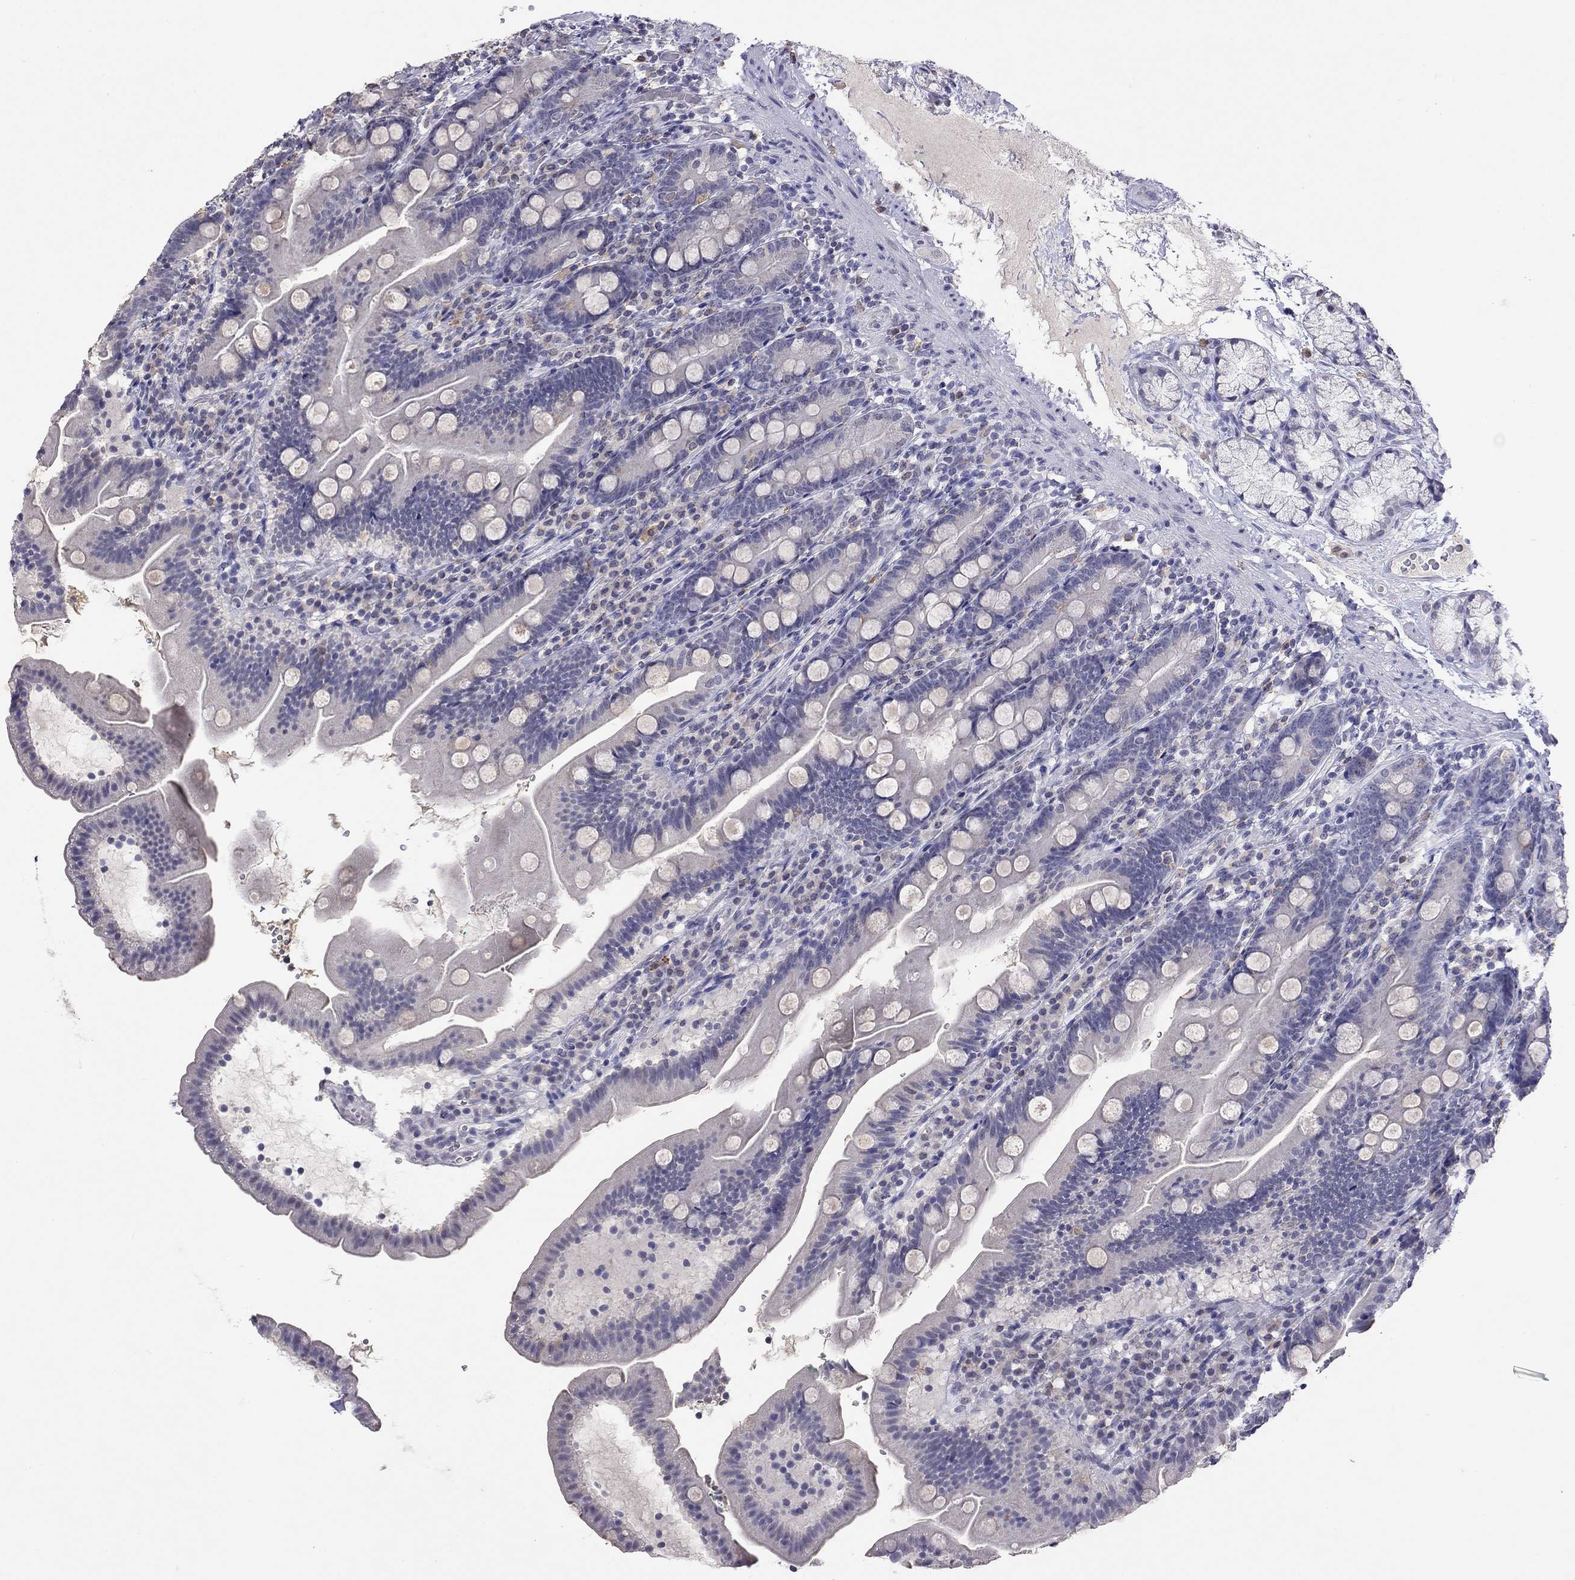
{"staining": {"intensity": "negative", "quantity": "none", "location": "none"}, "tissue": "duodenum", "cell_type": "Glandular cells", "image_type": "normal", "snomed": [{"axis": "morphology", "description": "Normal tissue, NOS"}, {"axis": "topography", "description": "Duodenum"}], "caption": "This is a photomicrograph of IHC staining of unremarkable duodenum, which shows no staining in glandular cells.", "gene": "WNK3", "patient": {"sex": "female", "age": 67}}